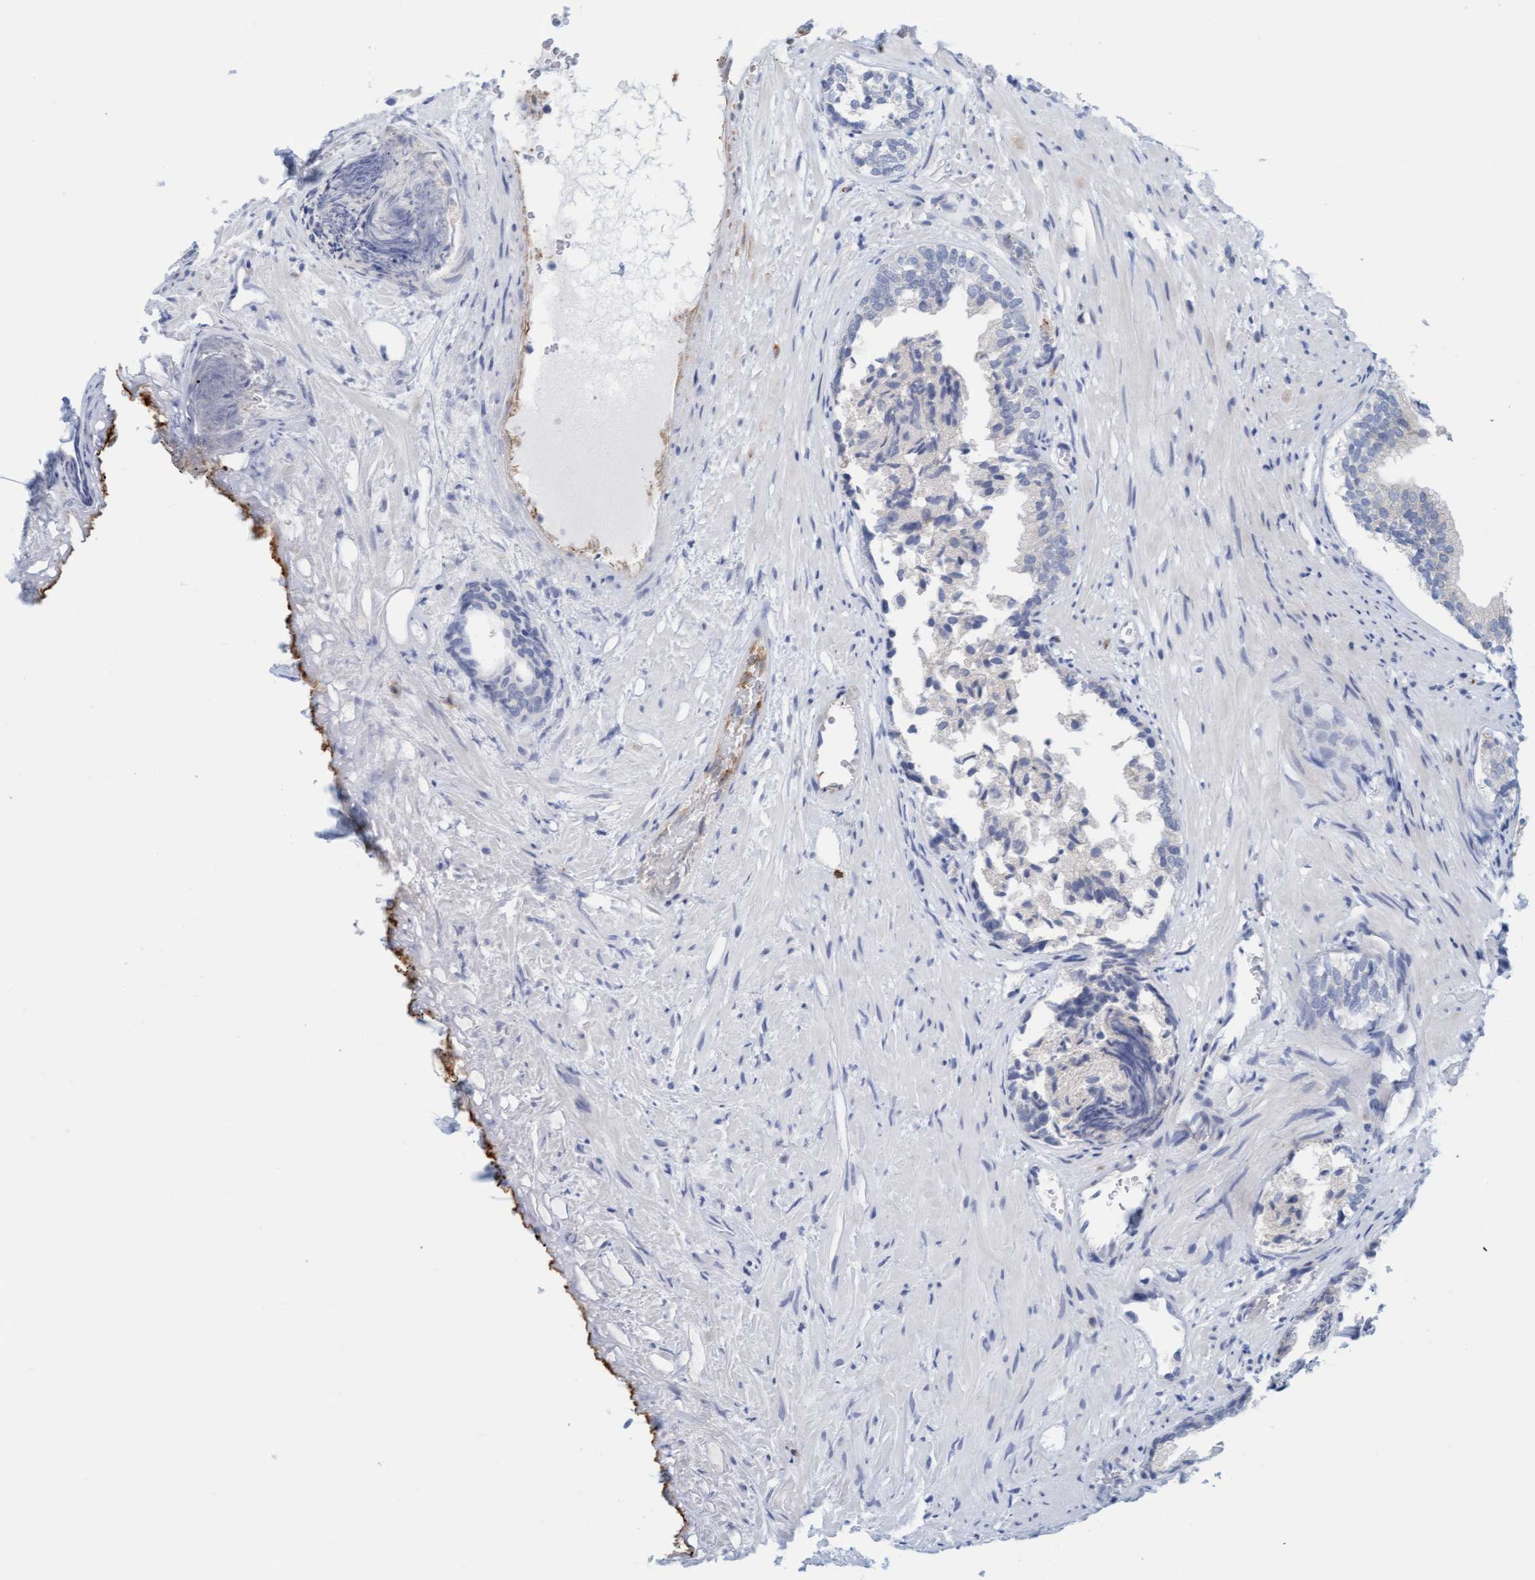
{"staining": {"intensity": "weak", "quantity": "25%-75%", "location": "cytoplasmic/membranous"}, "tissue": "prostate", "cell_type": "Glandular cells", "image_type": "normal", "snomed": [{"axis": "morphology", "description": "Normal tissue, NOS"}, {"axis": "topography", "description": "Prostate"}], "caption": "DAB (3,3'-diaminobenzidine) immunohistochemical staining of benign human prostate shows weak cytoplasmic/membranous protein expression in approximately 25%-75% of glandular cells.", "gene": "CPA3", "patient": {"sex": "male", "age": 76}}